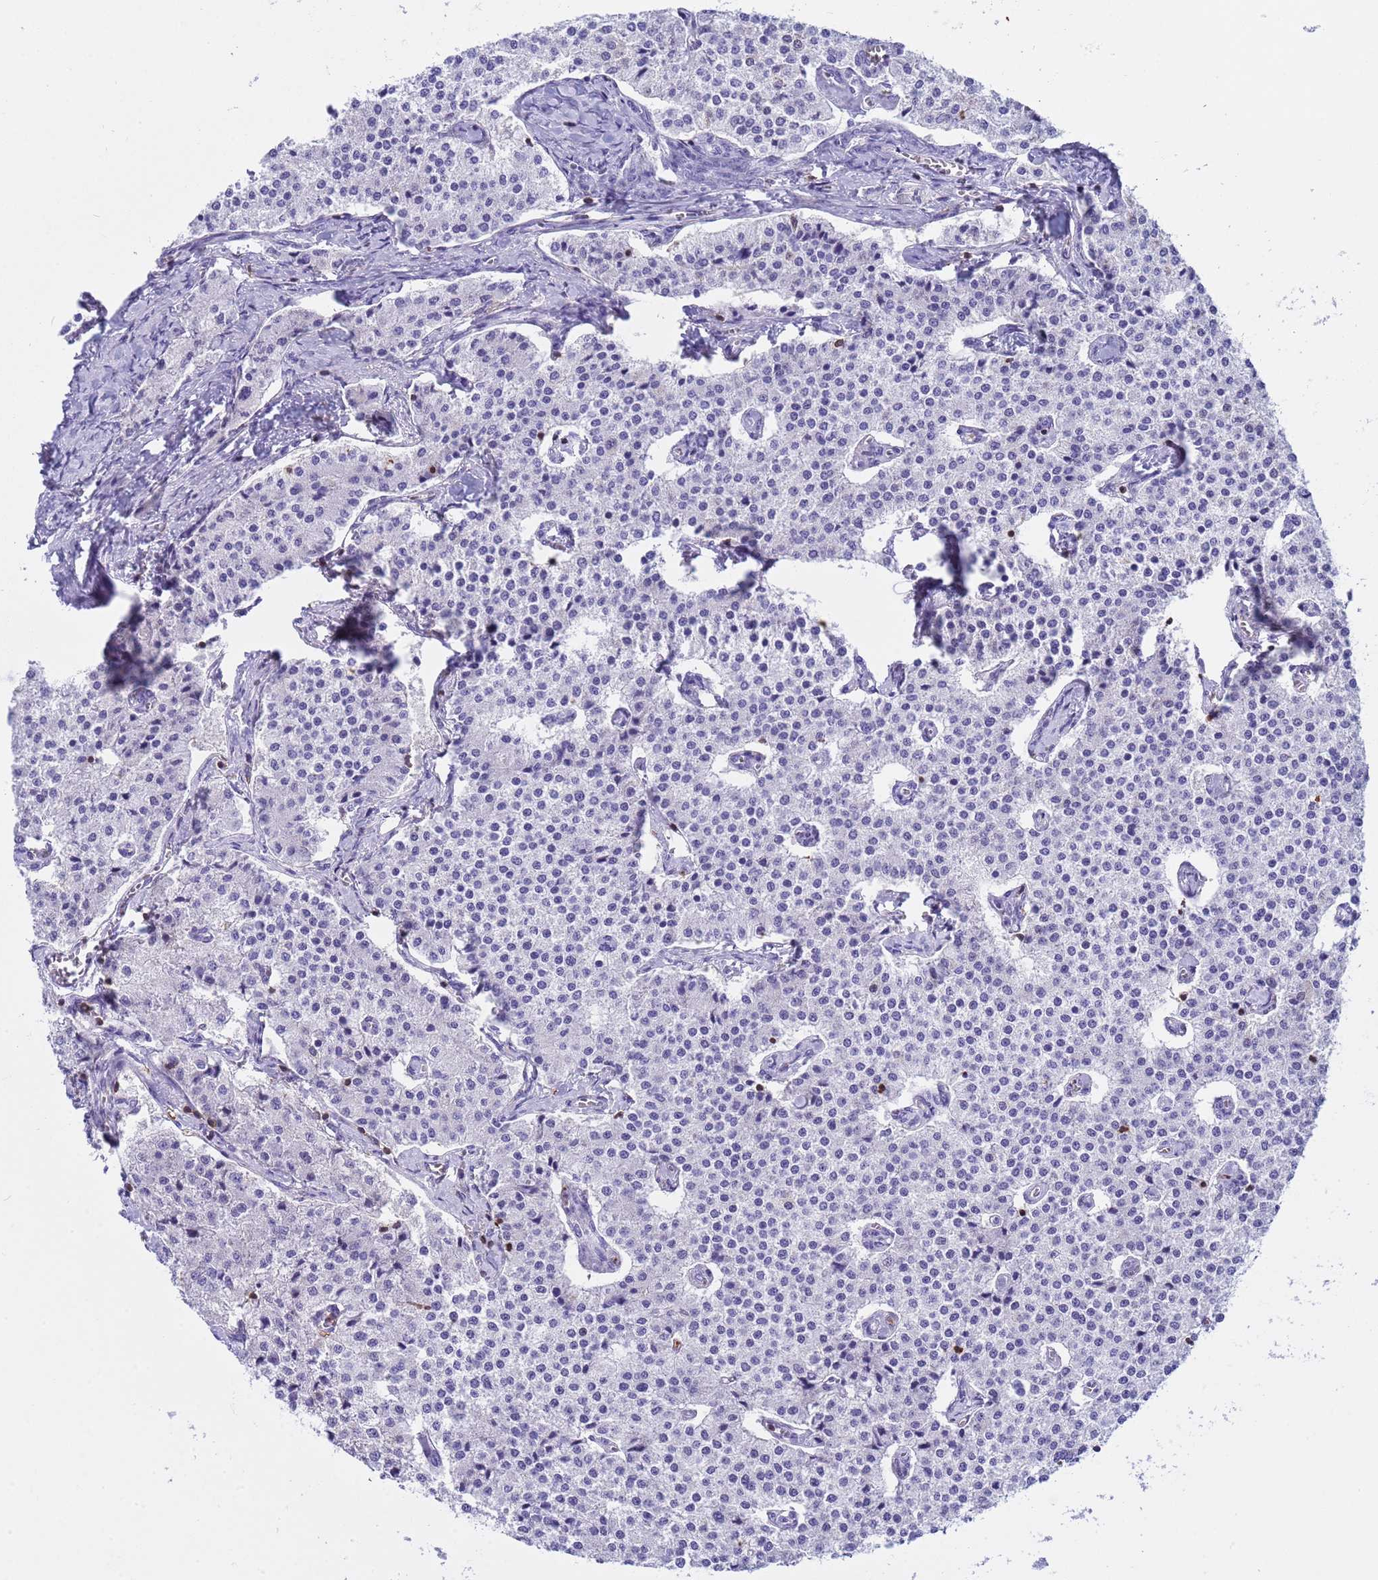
{"staining": {"intensity": "negative", "quantity": "none", "location": "none"}, "tissue": "carcinoid", "cell_type": "Tumor cells", "image_type": "cancer", "snomed": [{"axis": "morphology", "description": "Carcinoid, malignant, NOS"}, {"axis": "topography", "description": "Colon"}], "caption": "High power microscopy micrograph of an immunohistochemistry photomicrograph of carcinoid, revealing no significant positivity in tumor cells.", "gene": "IRF5", "patient": {"sex": "female", "age": 52}}